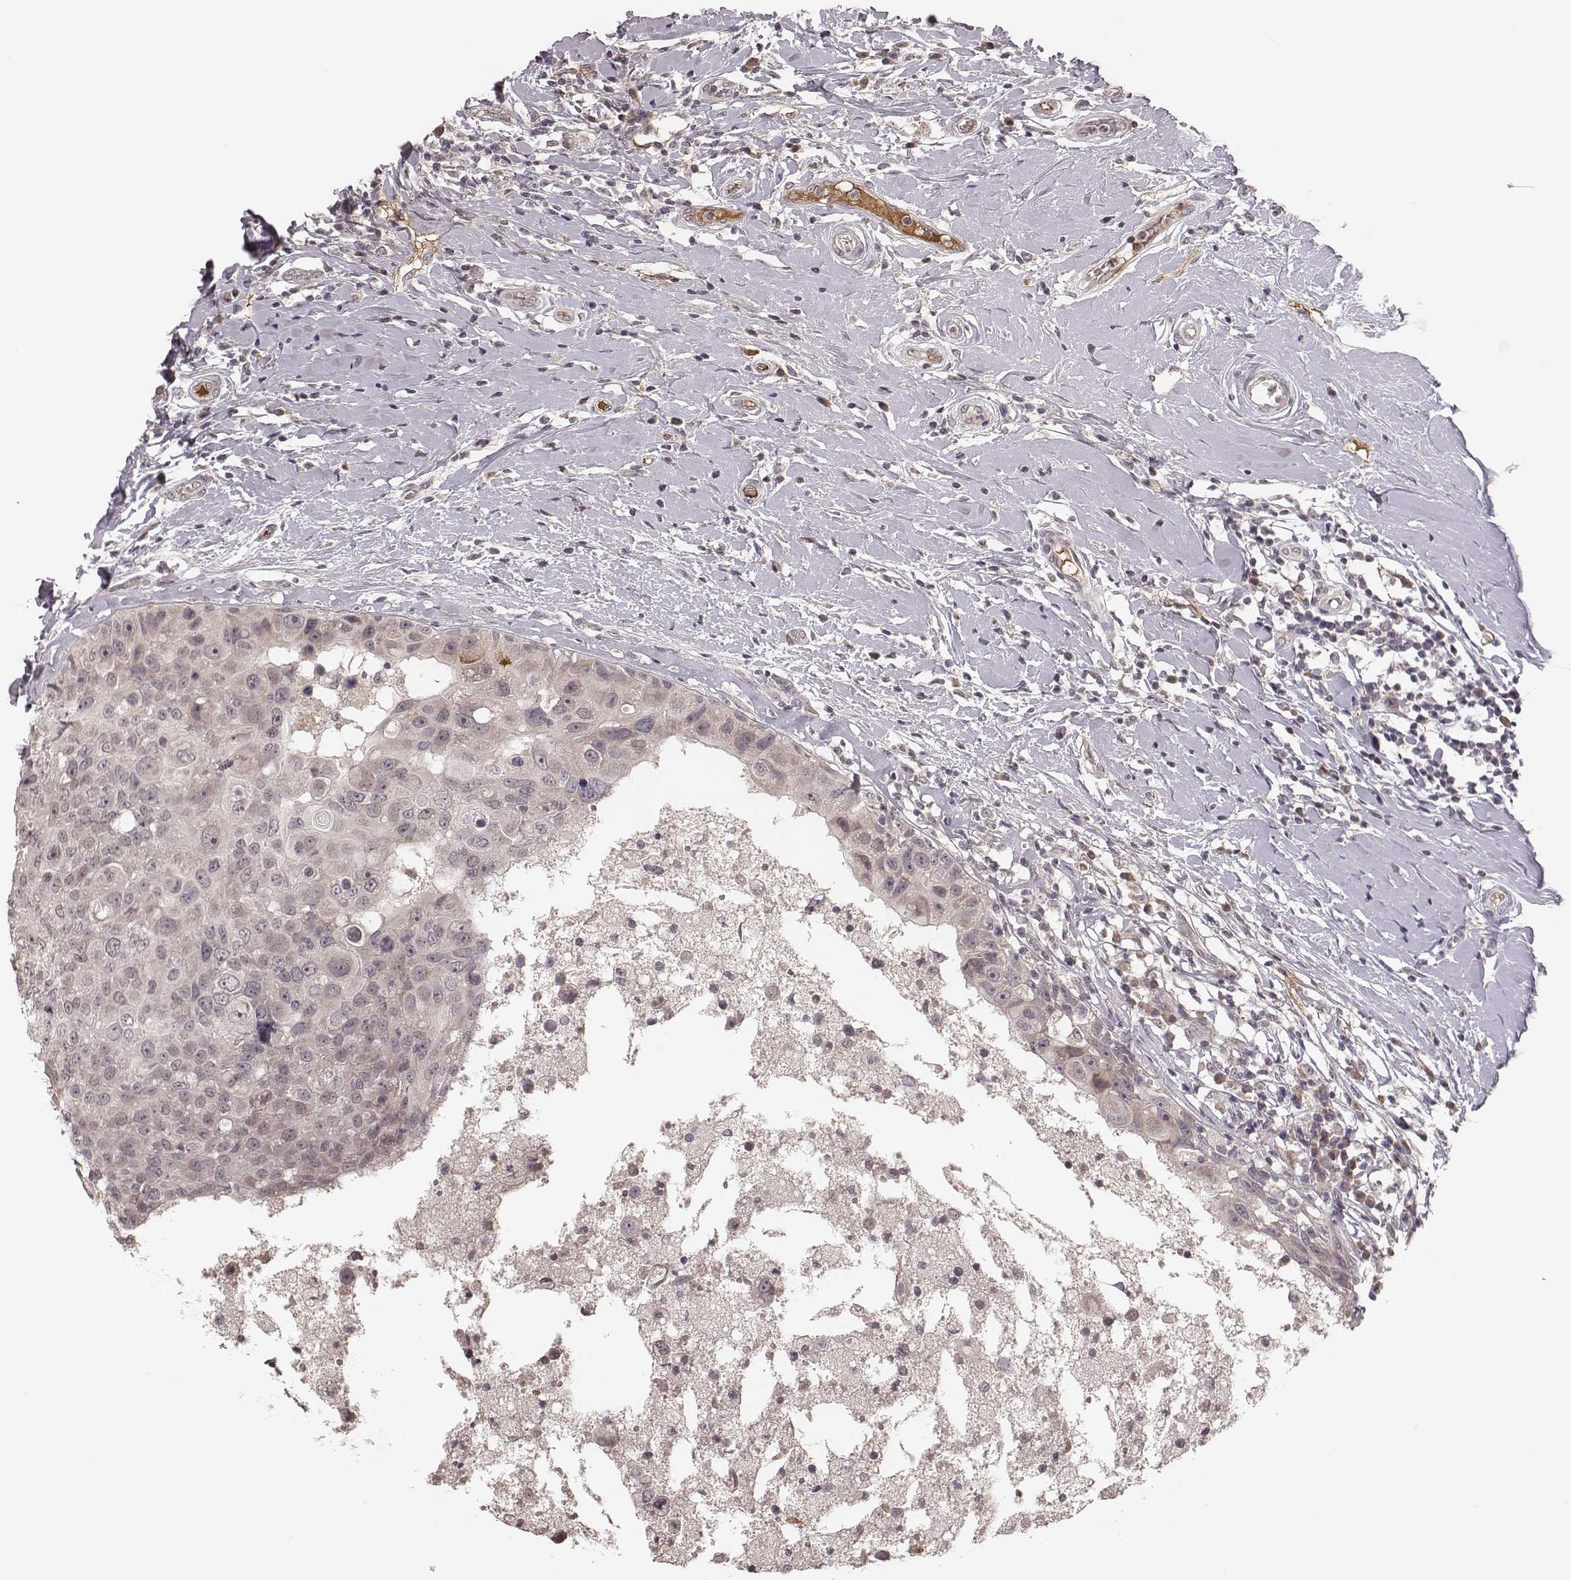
{"staining": {"intensity": "negative", "quantity": "none", "location": "none"}, "tissue": "breast cancer", "cell_type": "Tumor cells", "image_type": "cancer", "snomed": [{"axis": "morphology", "description": "Duct carcinoma"}, {"axis": "topography", "description": "Breast"}], "caption": "Protein analysis of breast cancer (intraductal carcinoma) reveals no significant staining in tumor cells.", "gene": "IL5", "patient": {"sex": "female", "age": 27}}